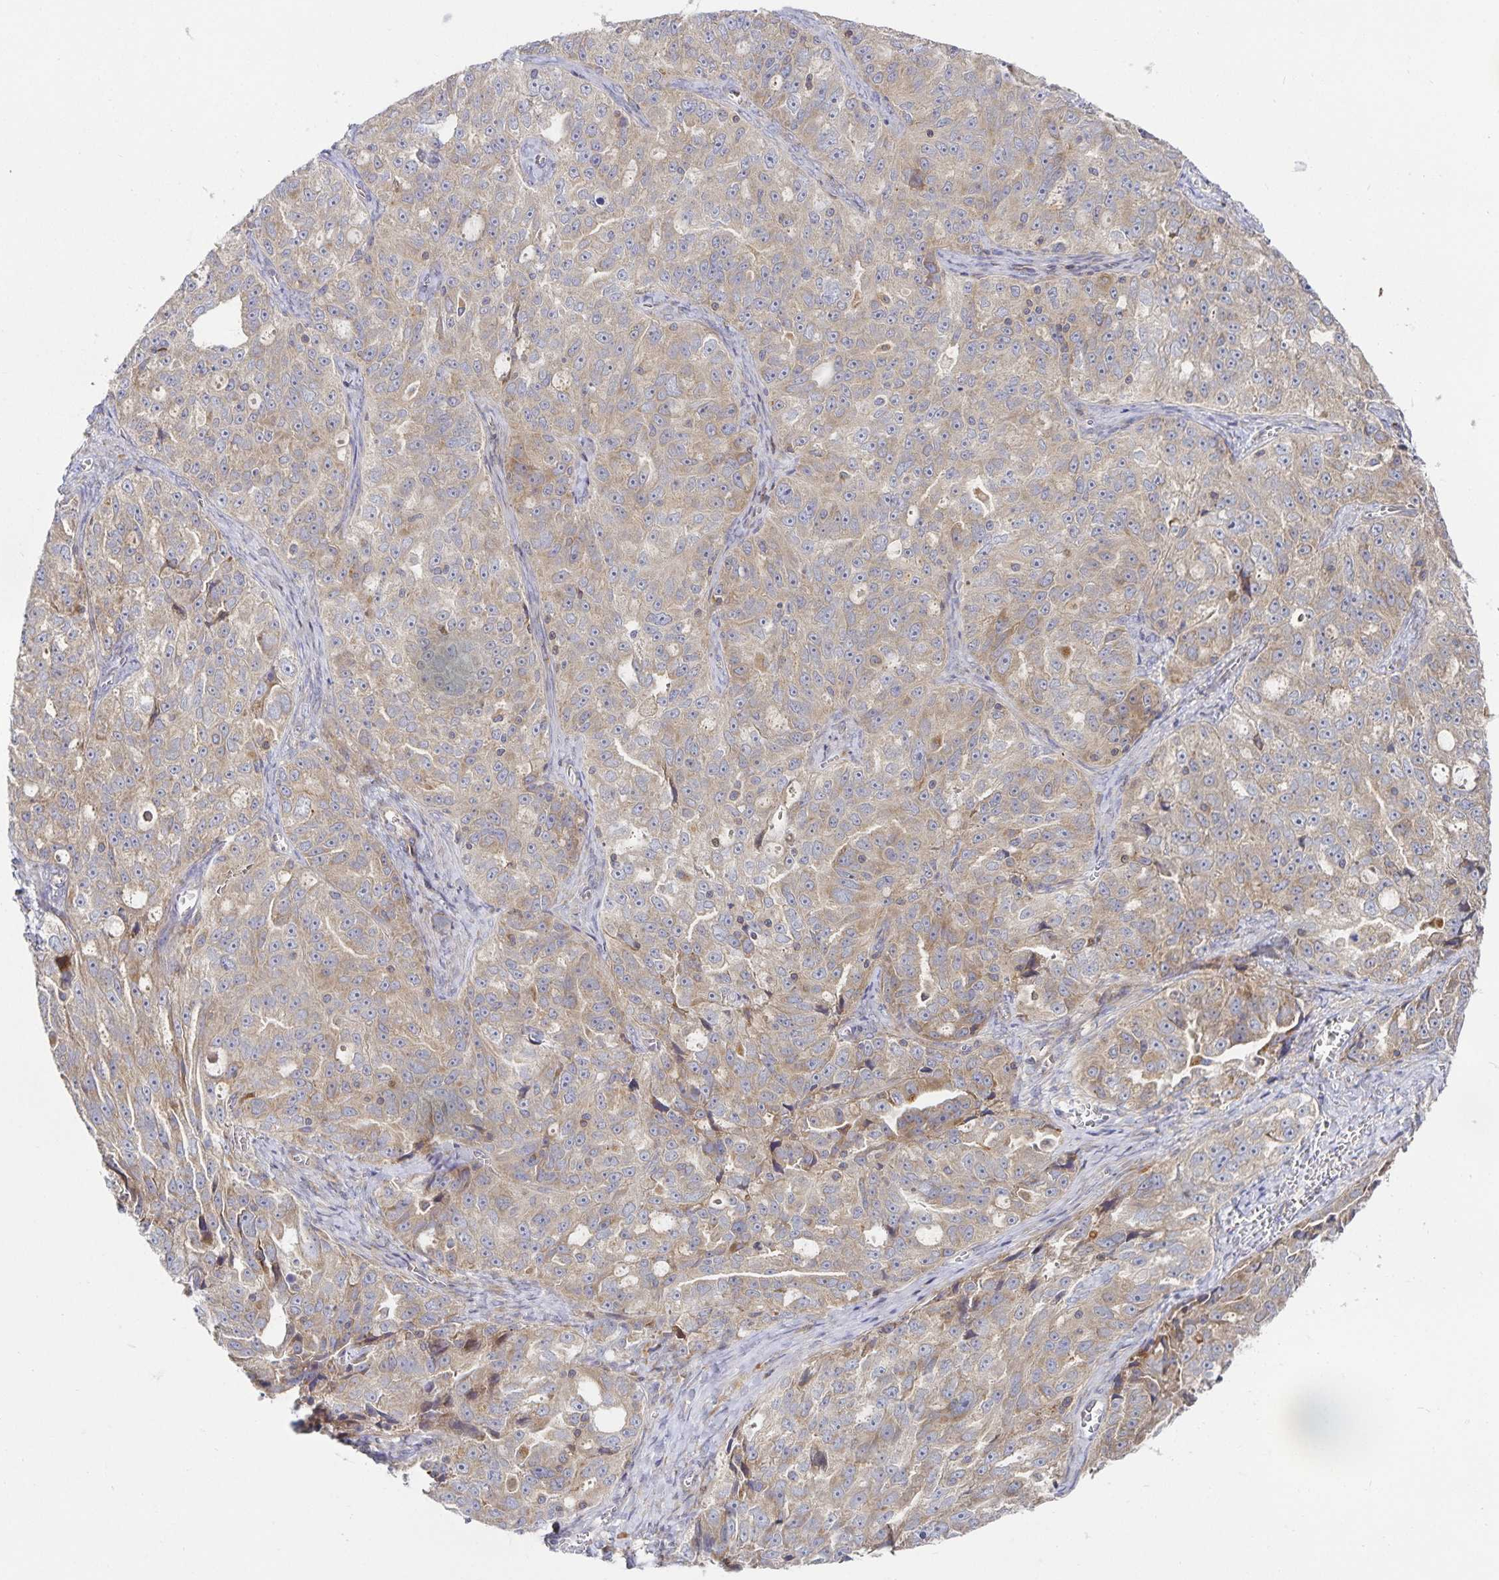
{"staining": {"intensity": "weak", "quantity": "25%-75%", "location": "cytoplasmic/membranous"}, "tissue": "ovarian cancer", "cell_type": "Tumor cells", "image_type": "cancer", "snomed": [{"axis": "morphology", "description": "Cystadenocarcinoma, serous, NOS"}, {"axis": "topography", "description": "Ovary"}], "caption": "Serous cystadenocarcinoma (ovarian) stained for a protein exhibits weak cytoplasmic/membranous positivity in tumor cells.", "gene": "NOMO1", "patient": {"sex": "female", "age": 51}}